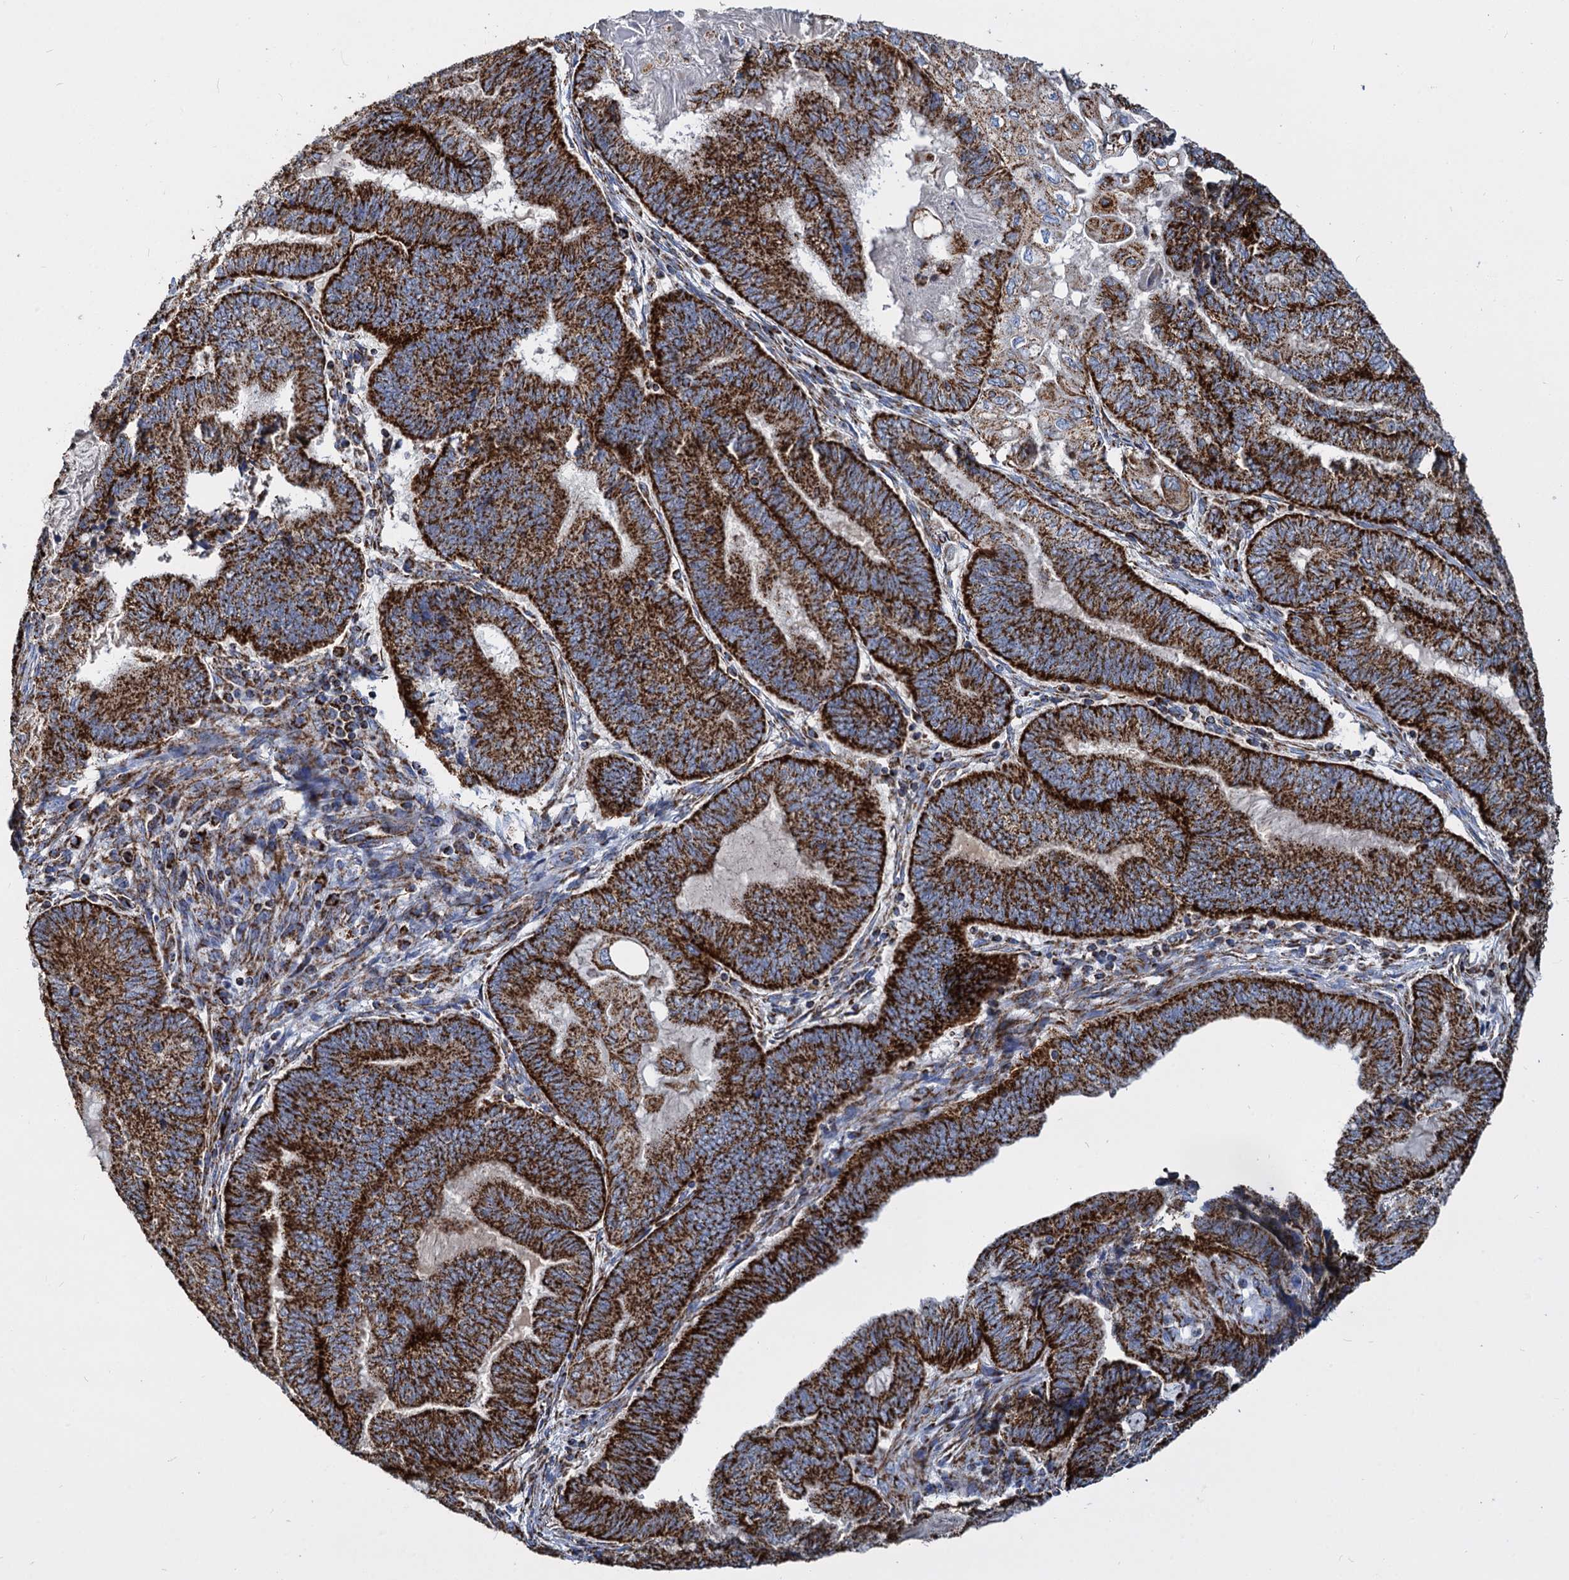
{"staining": {"intensity": "strong", "quantity": ">75%", "location": "cytoplasmic/membranous"}, "tissue": "endometrial cancer", "cell_type": "Tumor cells", "image_type": "cancer", "snomed": [{"axis": "morphology", "description": "Adenocarcinoma, NOS"}, {"axis": "topography", "description": "Uterus"}, {"axis": "topography", "description": "Endometrium"}], "caption": "Strong cytoplasmic/membranous protein positivity is identified in about >75% of tumor cells in endometrial cancer. The protein of interest is shown in brown color, while the nuclei are stained blue.", "gene": "TIMM10", "patient": {"sex": "female", "age": 70}}